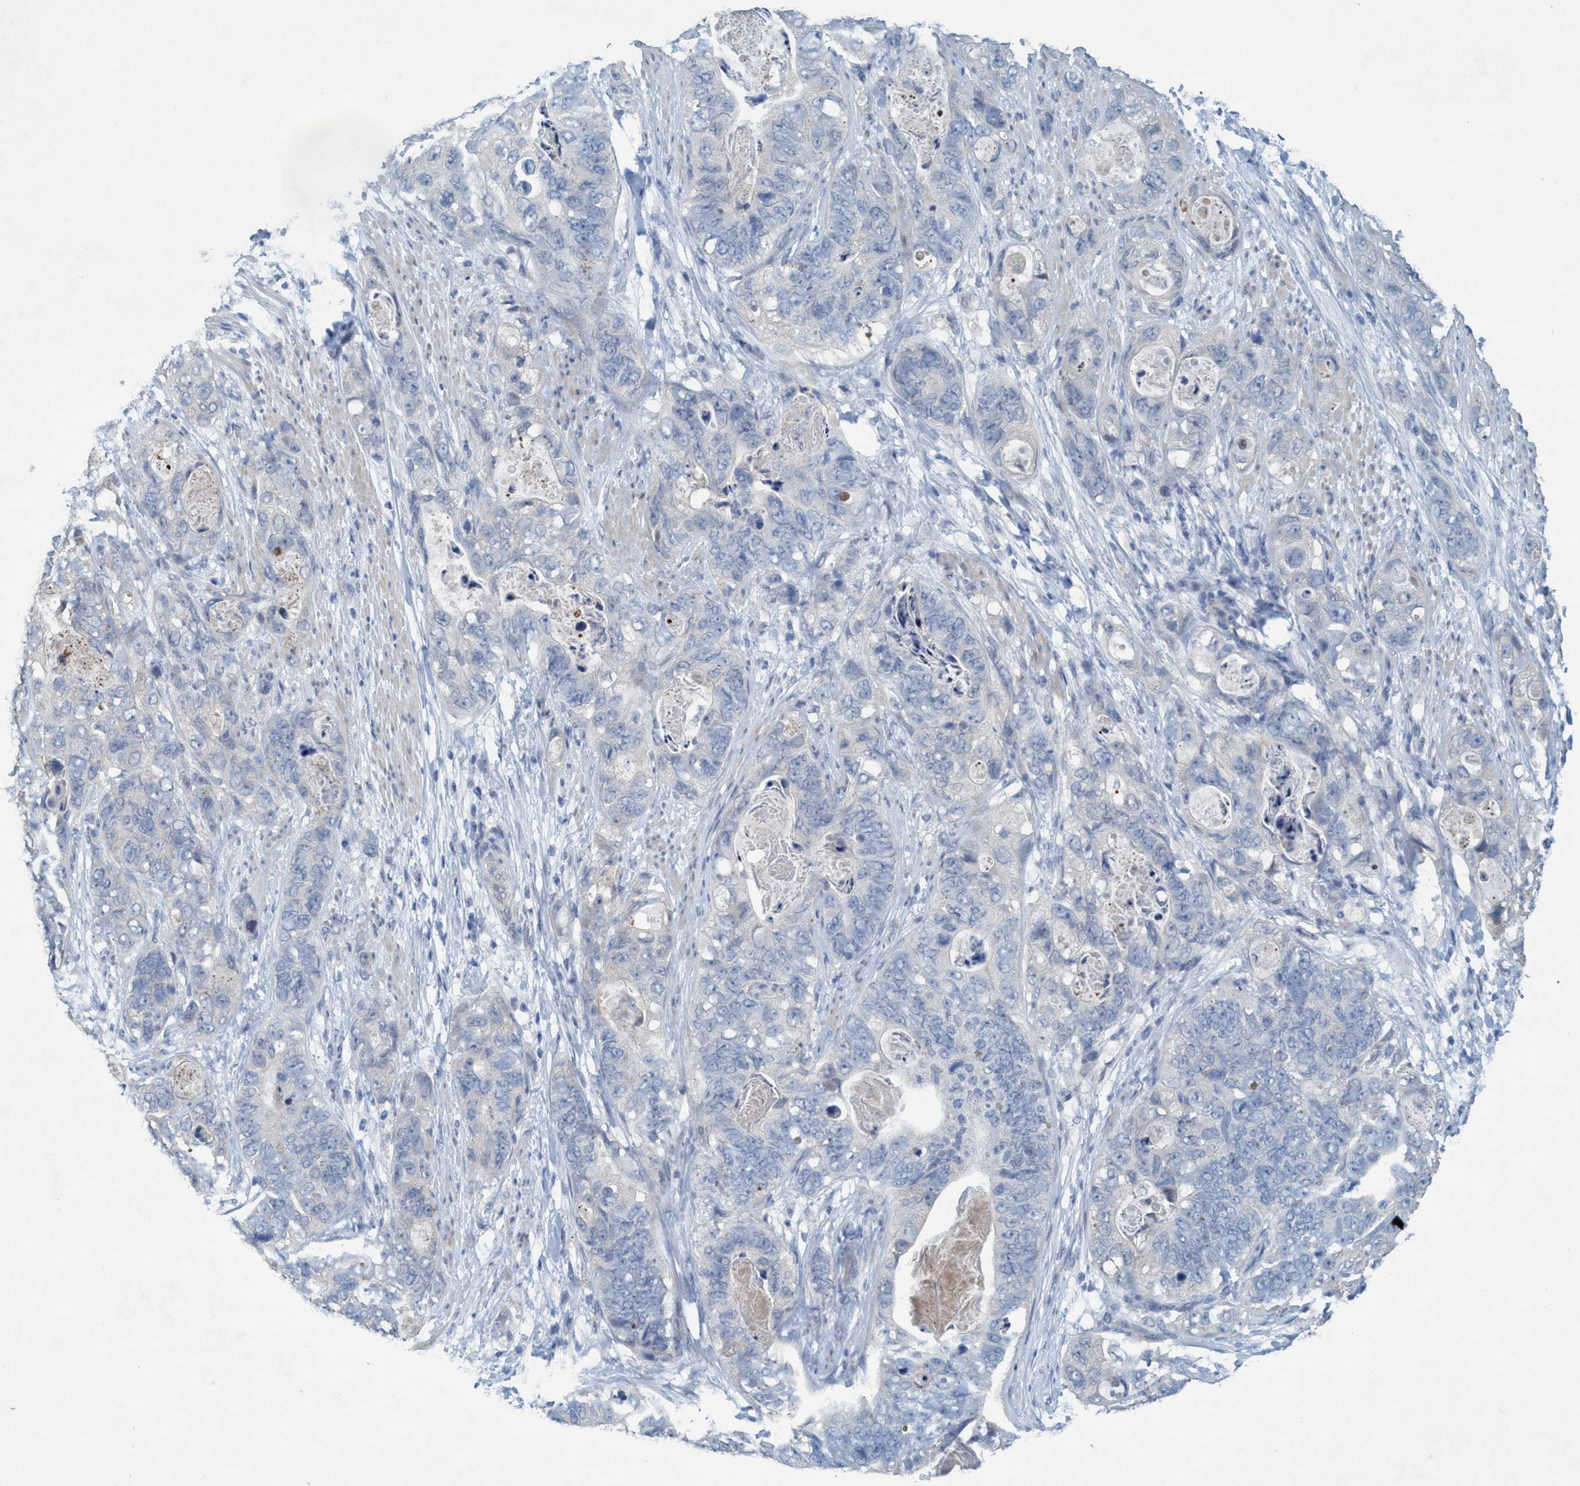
{"staining": {"intensity": "negative", "quantity": "none", "location": "none"}, "tissue": "stomach cancer", "cell_type": "Tumor cells", "image_type": "cancer", "snomed": [{"axis": "morphology", "description": "Adenocarcinoma, NOS"}, {"axis": "topography", "description": "Stomach"}], "caption": "Immunohistochemistry photomicrograph of human stomach cancer (adenocarcinoma) stained for a protein (brown), which demonstrates no expression in tumor cells.", "gene": "RNF208", "patient": {"sex": "female", "age": 89}}